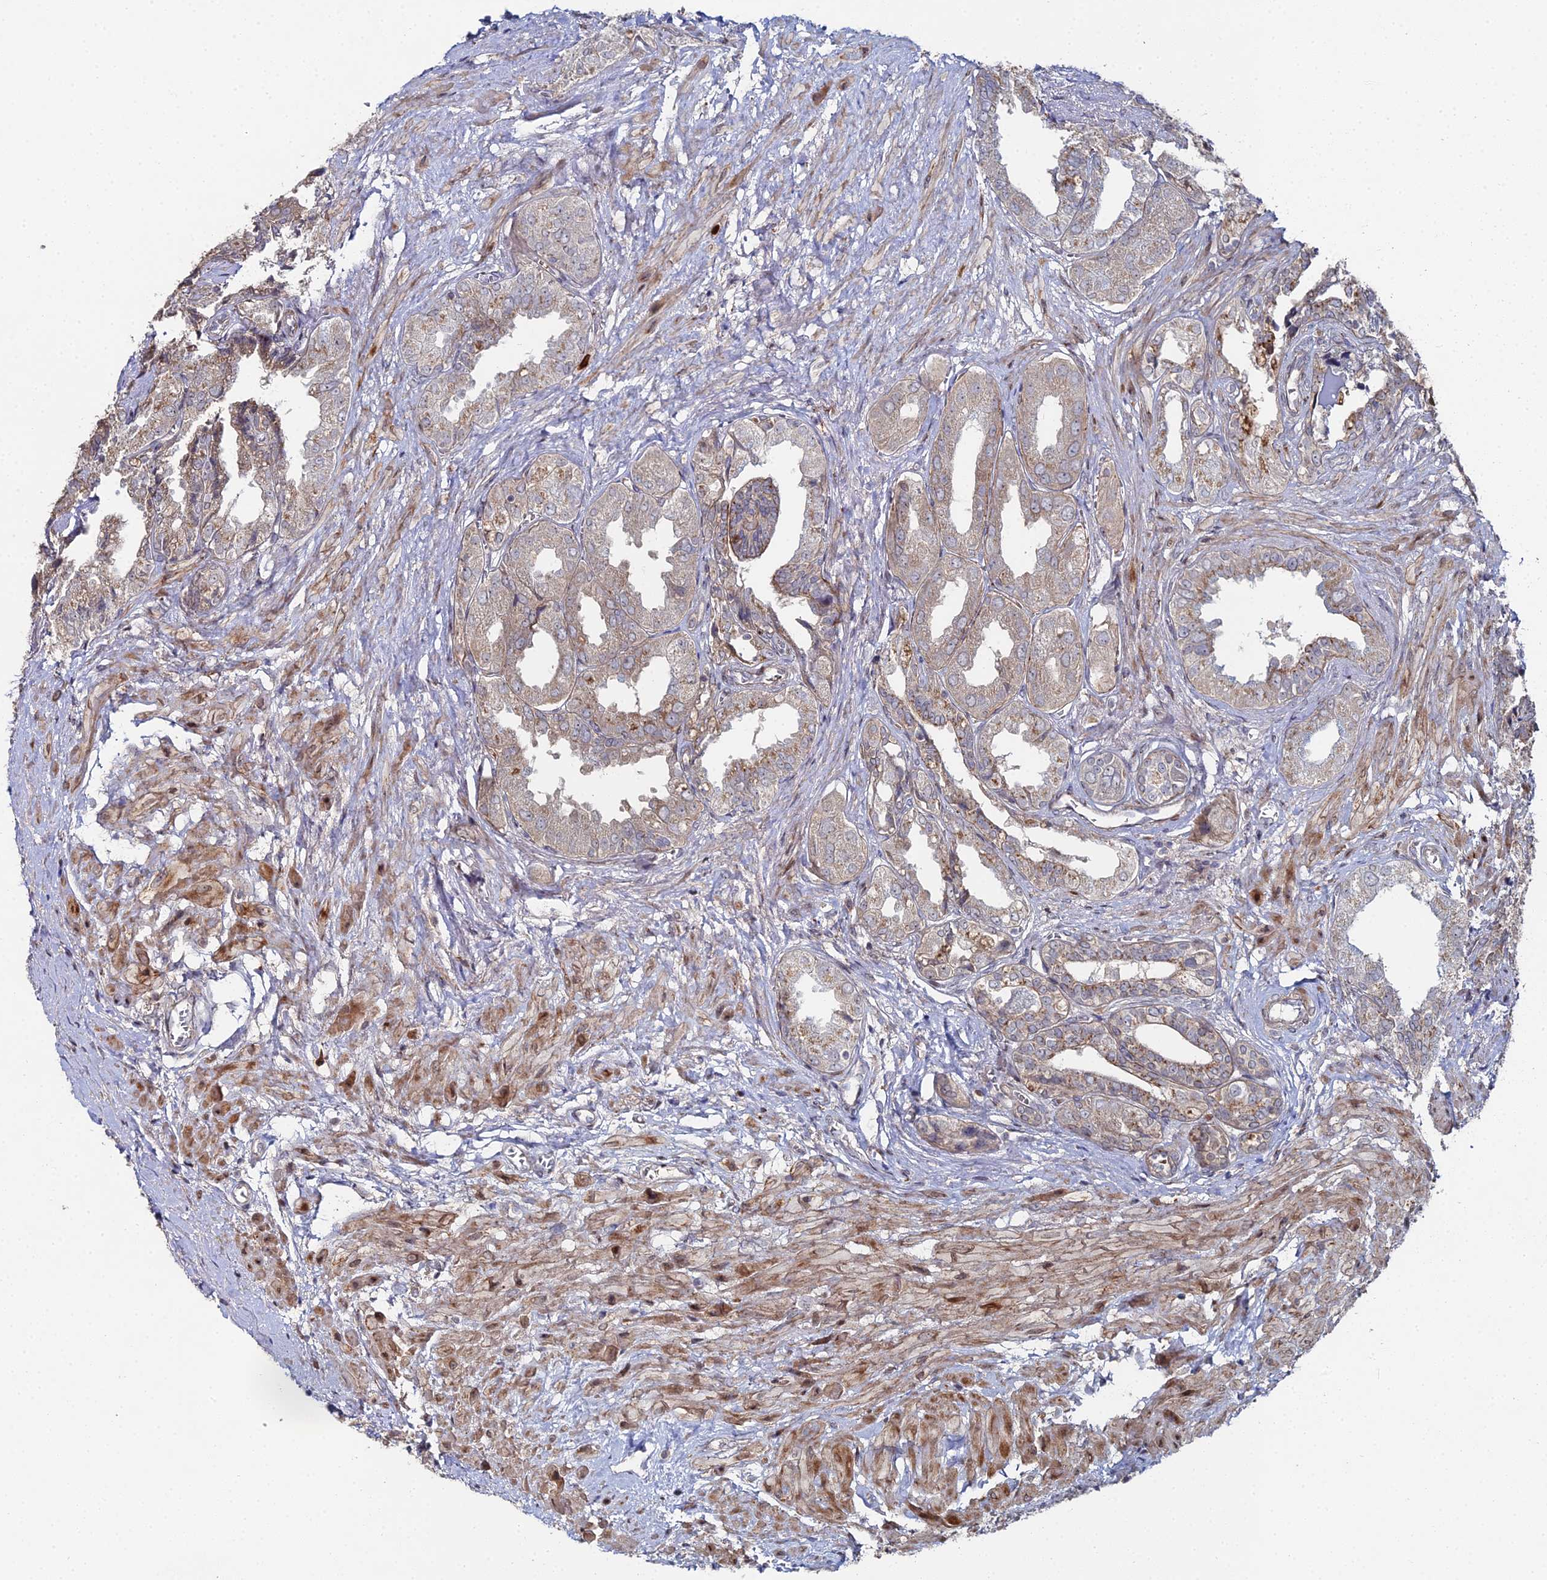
{"staining": {"intensity": "moderate", "quantity": "25%-75%", "location": "cytoplasmic/membranous"}, "tissue": "seminal vesicle", "cell_type": "Glandular cells", "image_type": "normal", "snomed": [{"axis": "morphology", "description": "Normal tissue, NOS"}, {"axis": "topography", "description": "Seminal veicle"}], "caption": "About 25%-75% of glandular cells in unremarkable seminal vesicle show moderate cytoplasmic/membranous protein expression as visualized by brown immunohistochemical staining.", "gene": "SGMS1", "patient": {"sex": "male", "age": 63}}